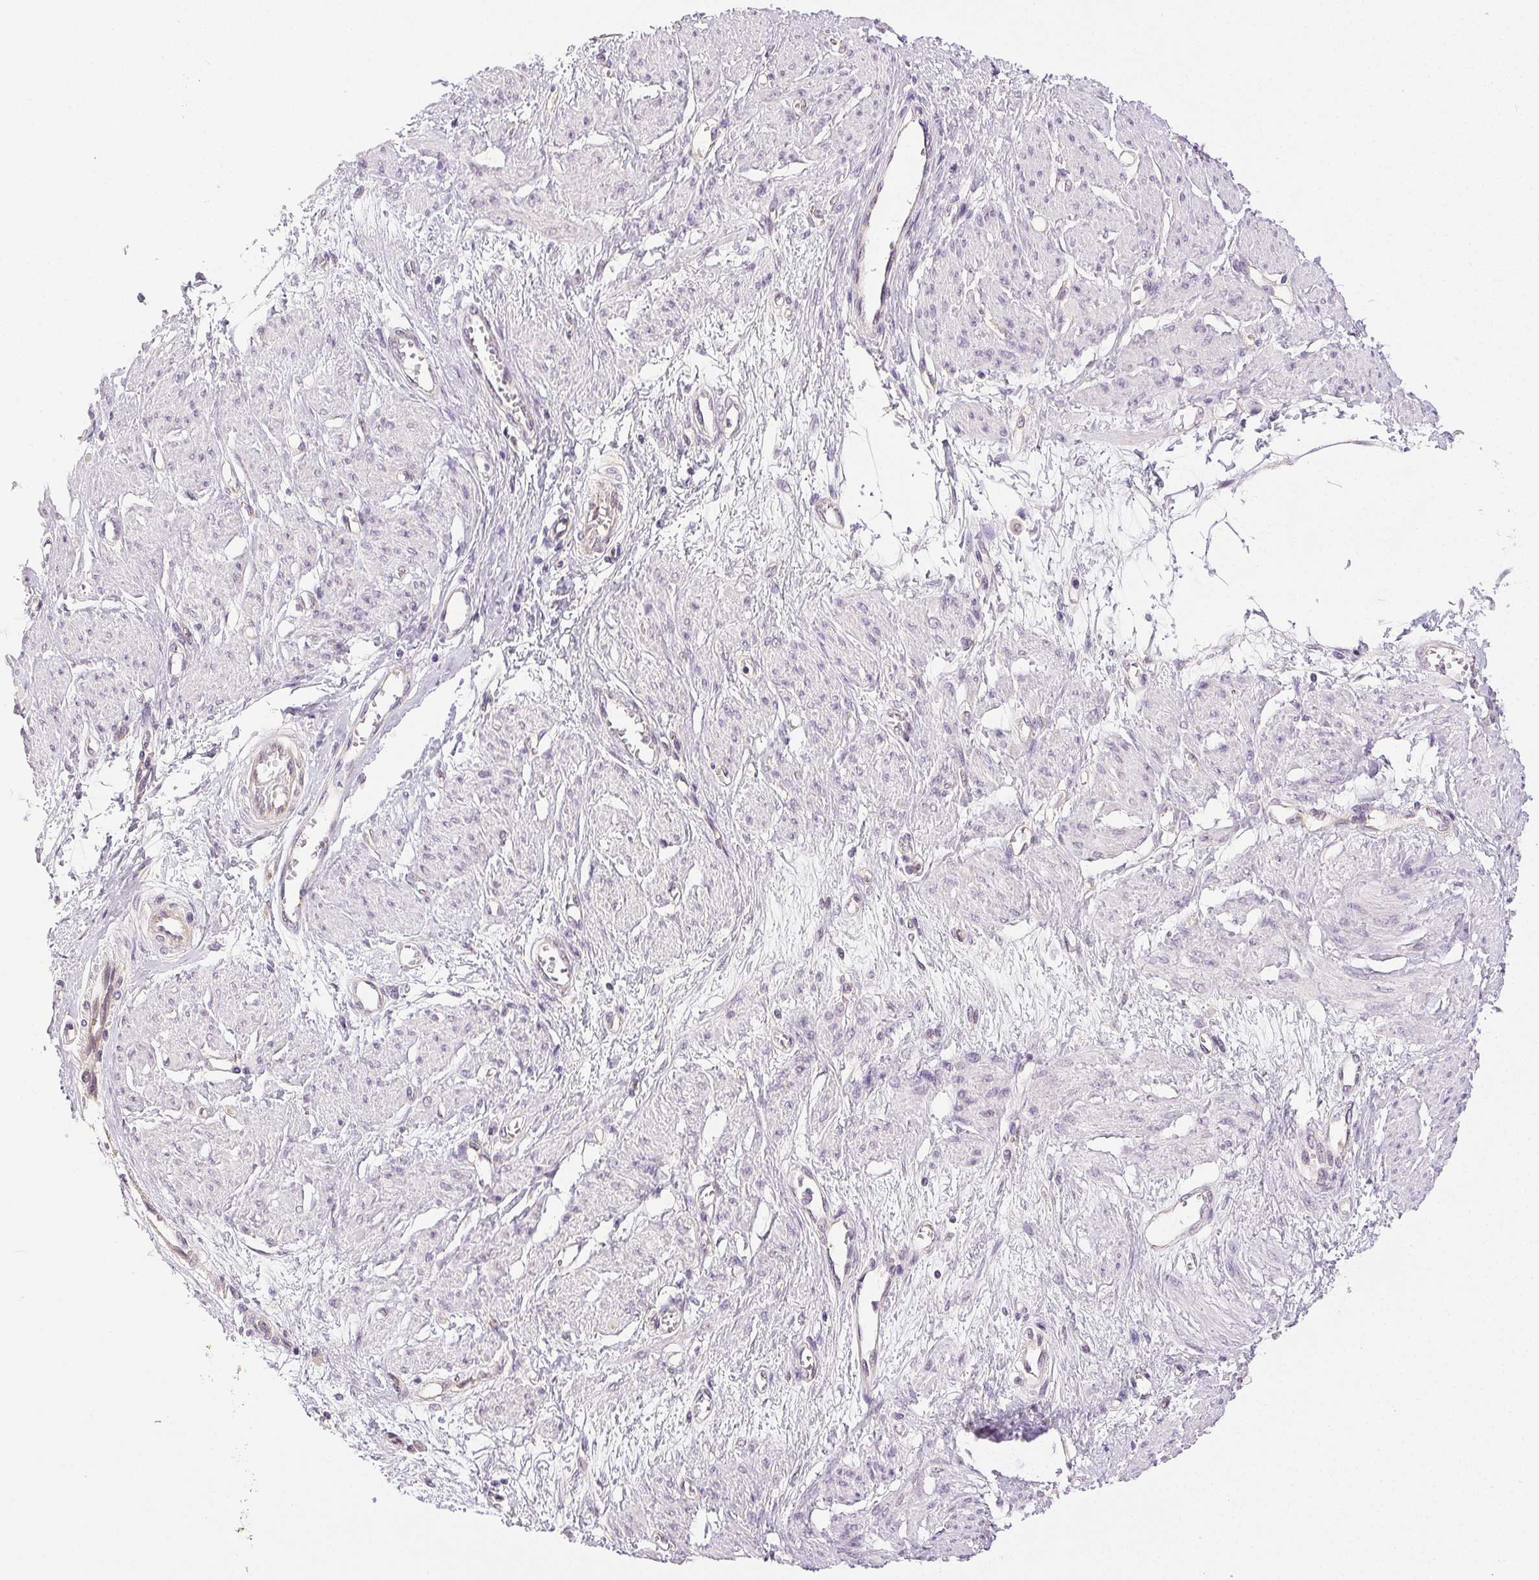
{"staining": {"intensity": "moderate", "quantity": "<25%", "location": "cytoplasmic/membranous"}, "tissue": "smooth muscle", "cell_type": "Smooth muscle cells", "image_type": "normal", "snomed": [{"axis": "morphology", "description": "Normal tissue, NOS"}, {"axis": "topography", "description": "Smooth muscle"}, {"axis": "topography", "description": "Uterus"}], "caption": "Moderate cytoplasmic/membranous staining is seen in about <25% of smooth muscle cells in unremarkable smooth muscle. (DAB IHC with brightfield microscopy, high magnification).", "gene": "PLCB1", "patient": {"sex": "female", "age": 39}}